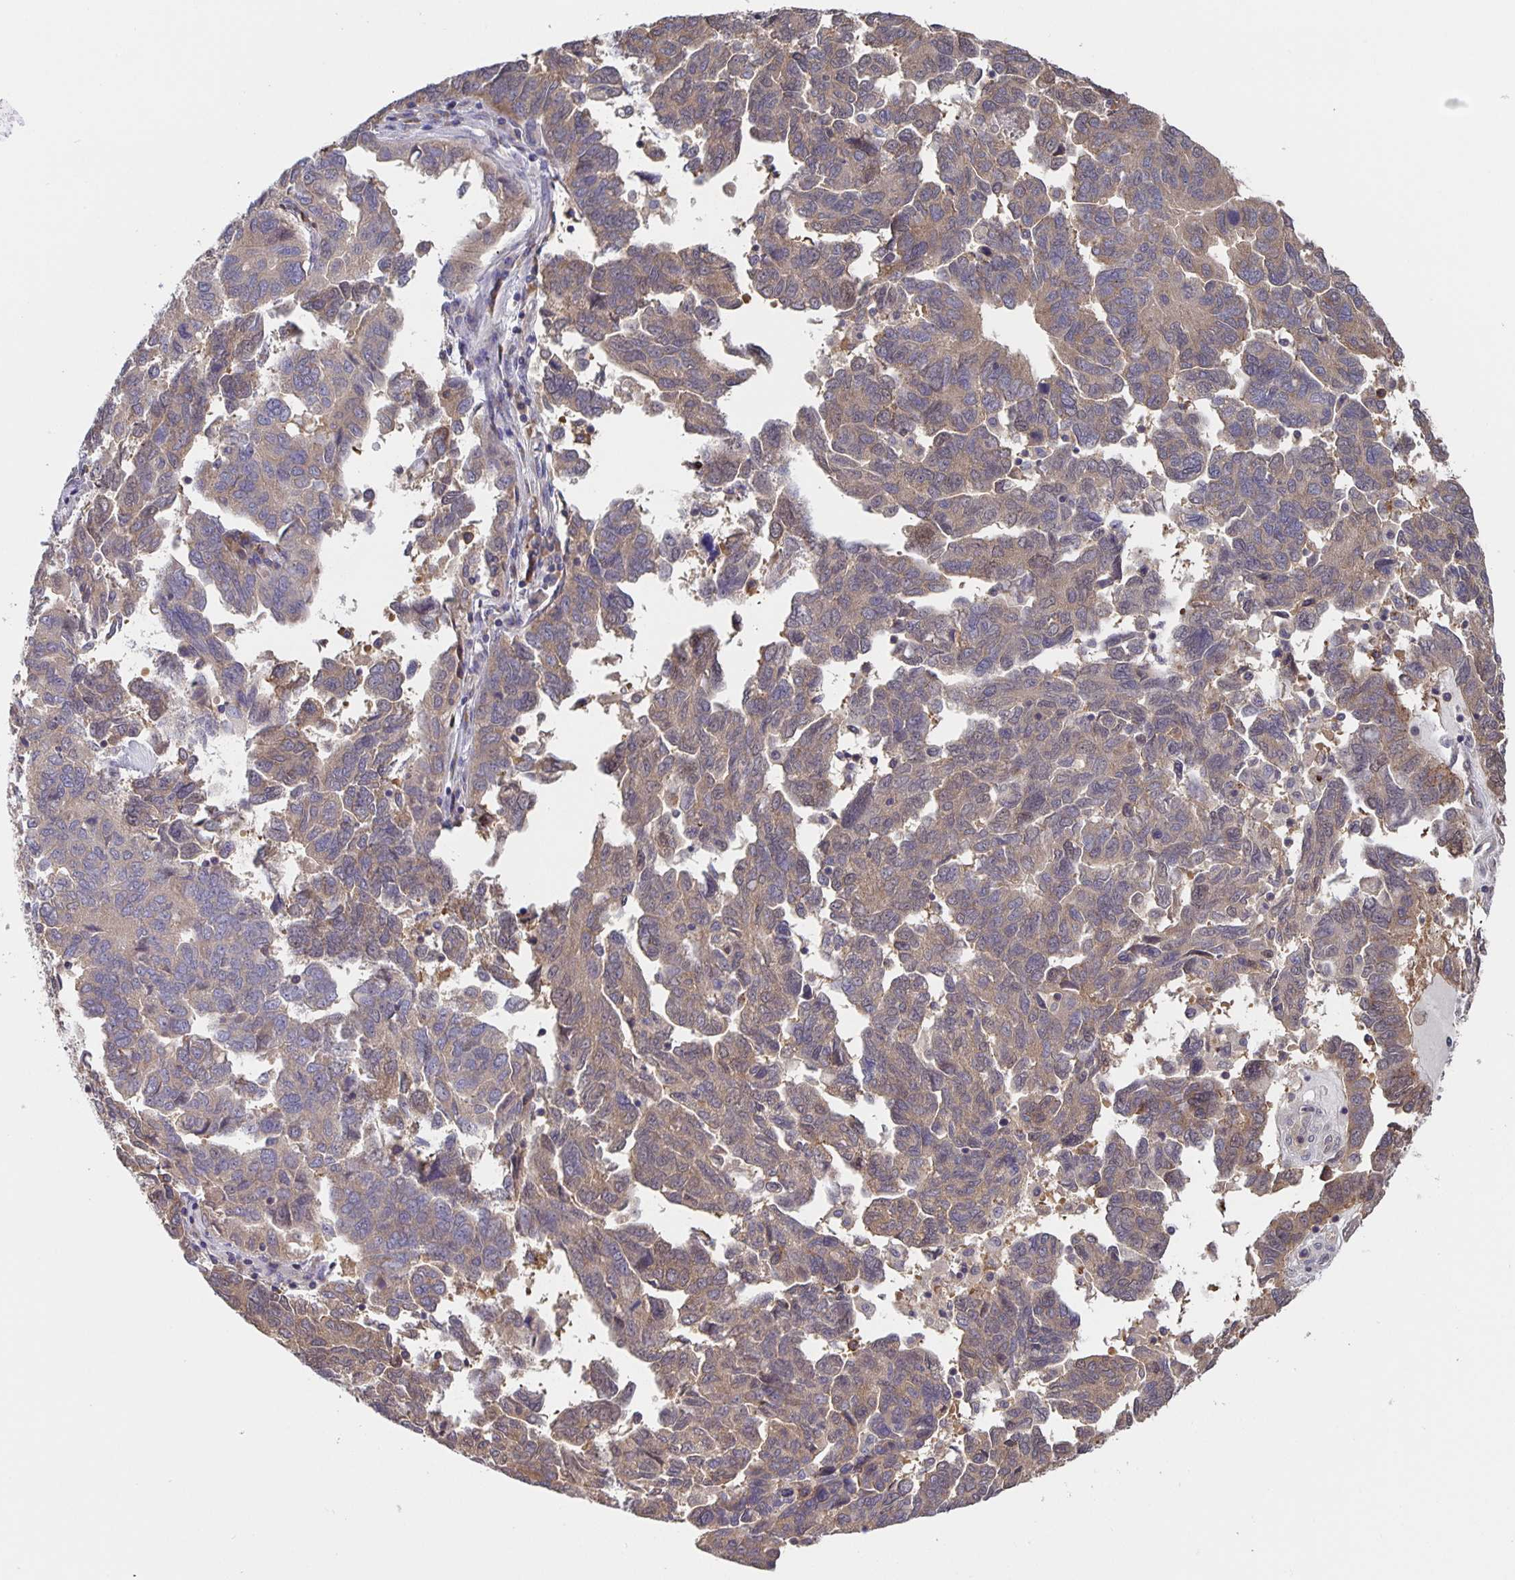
{"staining": {"intensity": "weak", "quantity": ">75%", "location": "cytoplasmic/membranous"}, "tissue": "ovarian cancer", "cell_type": "Tumor cells", "image_type": "cancer", "snomed": [{"axis": "morphology", "description": "Cystadenocarcinoma, serous, NOS"}, {"axis": "topography", "description": "Ovary"}], "caption": "A photomicrograph showing weak cytoplasmic/membranous positivity in approximately >75% of tumor cells in ovarian cancer, as visualized by brown immunohistochemical staining.", "gene": "FEM1C", "patient": {"sex": "female", "age": 64}}